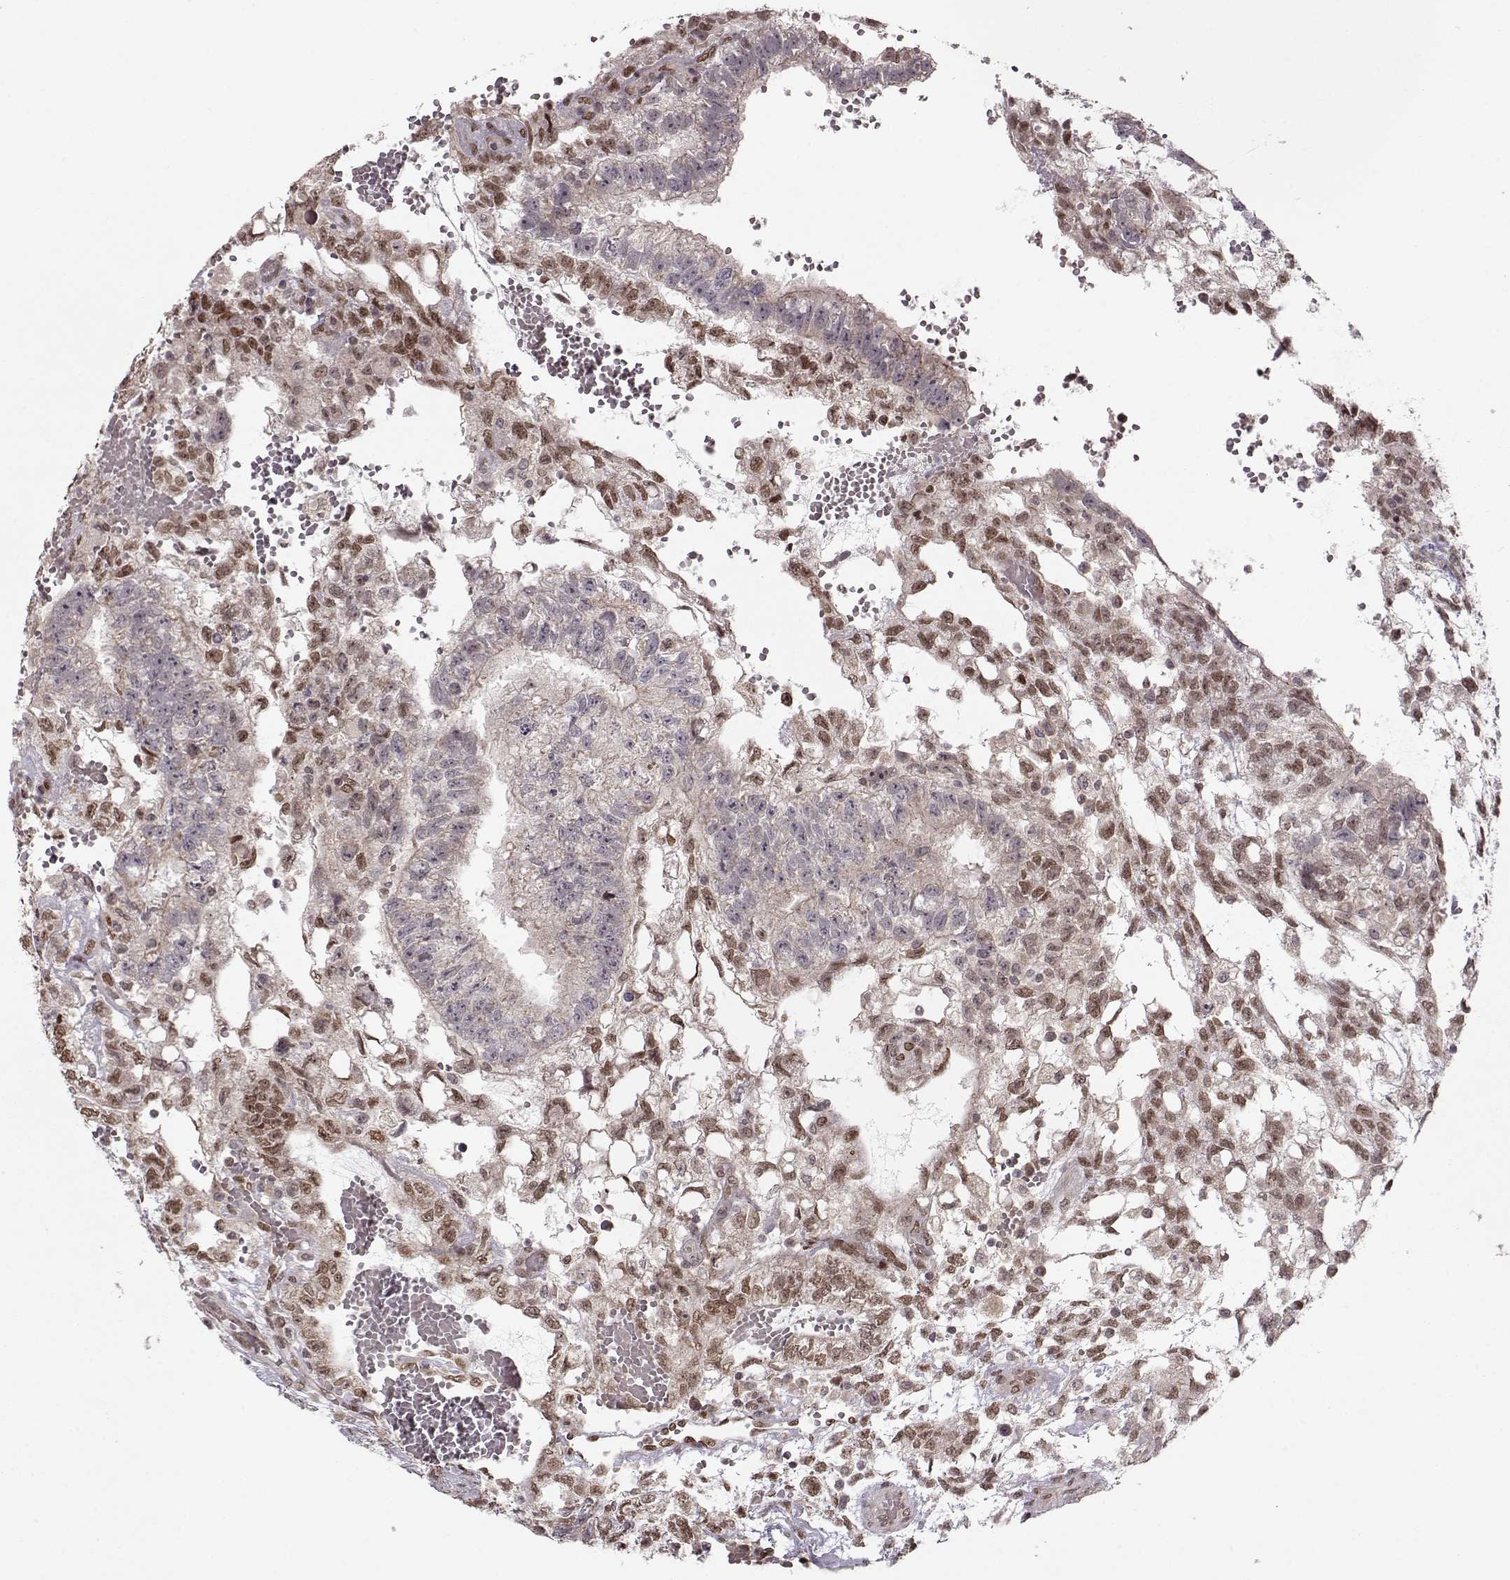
{"staining": {"intensity": "moderate", "quantity": "25%-75%", "location": "nuclear"}, "tissue": "testis cancer", "cell_type": "Tumor cells", "image_type": "cancer", "snomed": [{"axis": "morphology", "description": "Carcinoma, Embryonal, NOS"}, {"axis": "topography", "description": "Testis"}], "caption": "DAB (3,3'-diaminobenzidine) immunohistochemical staining of testis embryonal carcinoma reveals moderate nuclear protein positivity in approximately 25%-75% of tumor cells.", "gene": "RAI1", "patient": {"sex": "male", "age": 32}}